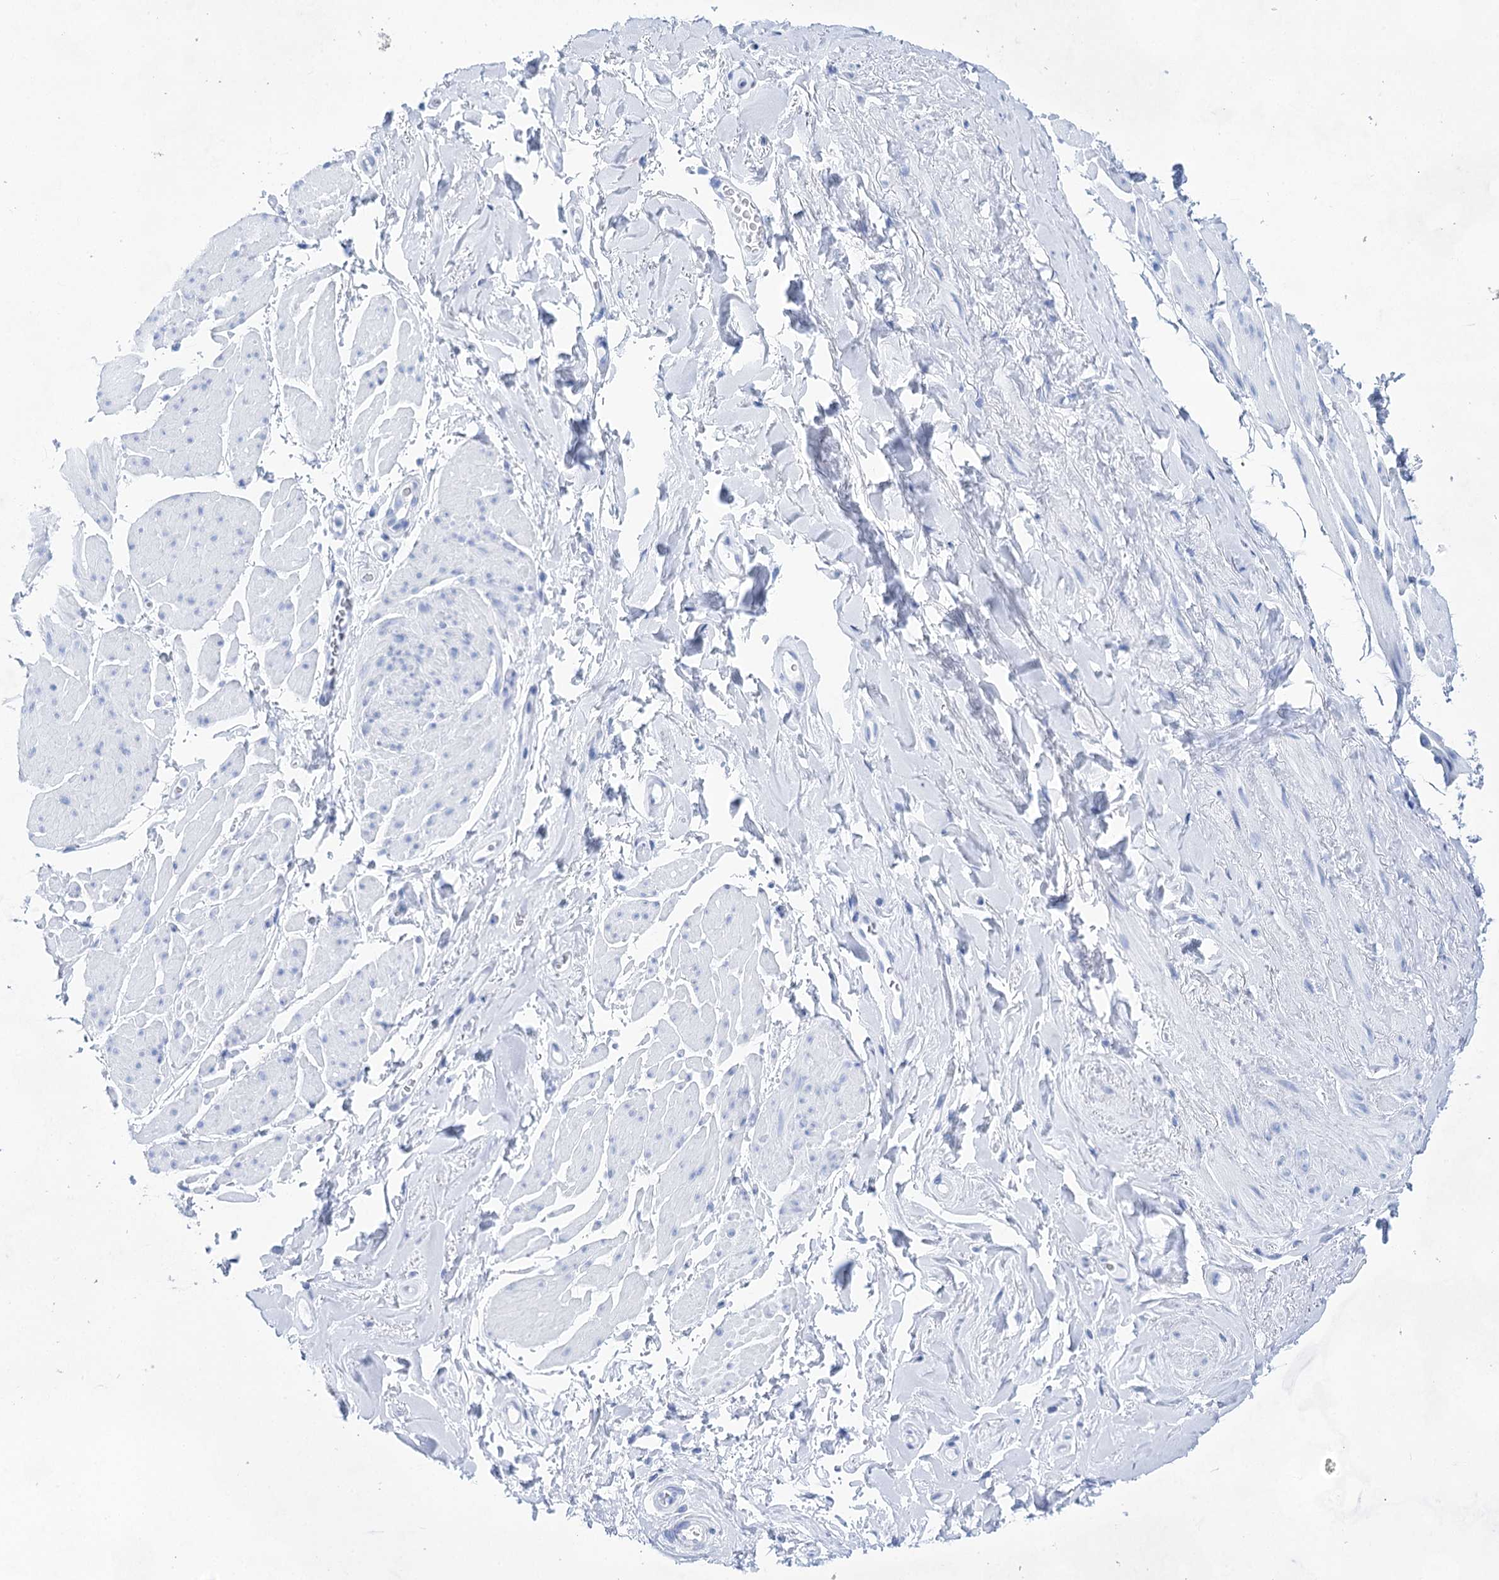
{"staining": {"intensity": "negative", "quantity": "none", "location": "none"}, "tissue": "smooth muscle", "cell_type": "Smooth muscle cells", "image_type": "normal", "snomed": [{"axis": "morphology", "description": "Normal tissue, NOS"}, {"axis": "topography", "description": "Smooth muscle"}, {"axis": "topography", "description": "Peripheral nerve tissue"}], "caption": "IHC photomicrograph of benign smooth muscle: smooth muscle stained with DAB displays no significant protein staining in smooth muscle cells.", "gene": "LALBA", "patient": {"sex": "male", "age": 69}}